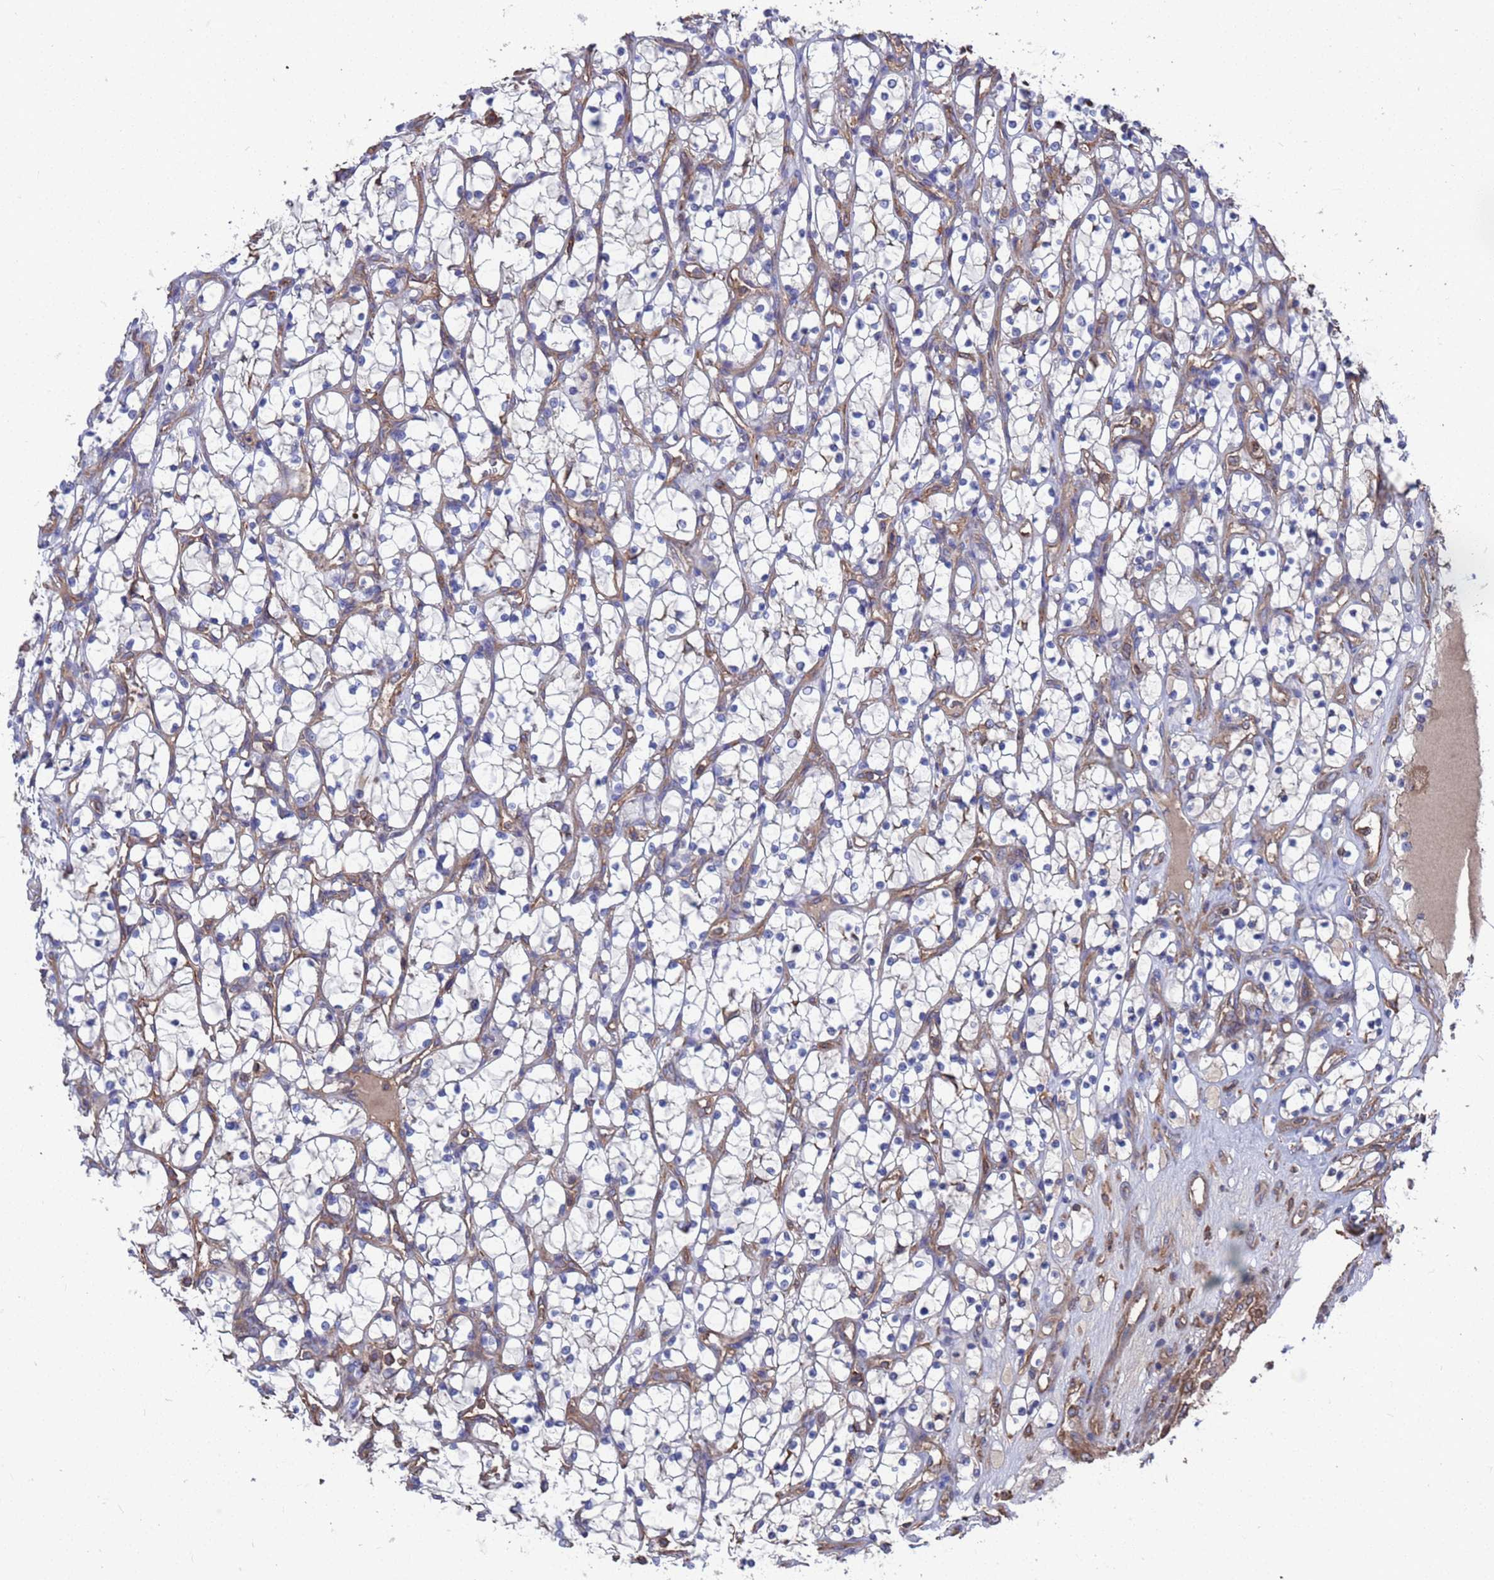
{"staining": {"intensity": "negative", "quantity": "none", "location": "none"}, "tissue": "renal cancer", "cell_type": "Tumor cells", "image_type": "cancer", "snomed": [{"axis": "morphology", "description": "Adenocarcinoma, NOS"}, {"axis": "topography", "description": "Kidney"}], "caption": "Tumor cells show no significant staining in adenocarcinoma (renal).", "gene": "PYCR1", "patient": {"sex": "female", "age": 69}}